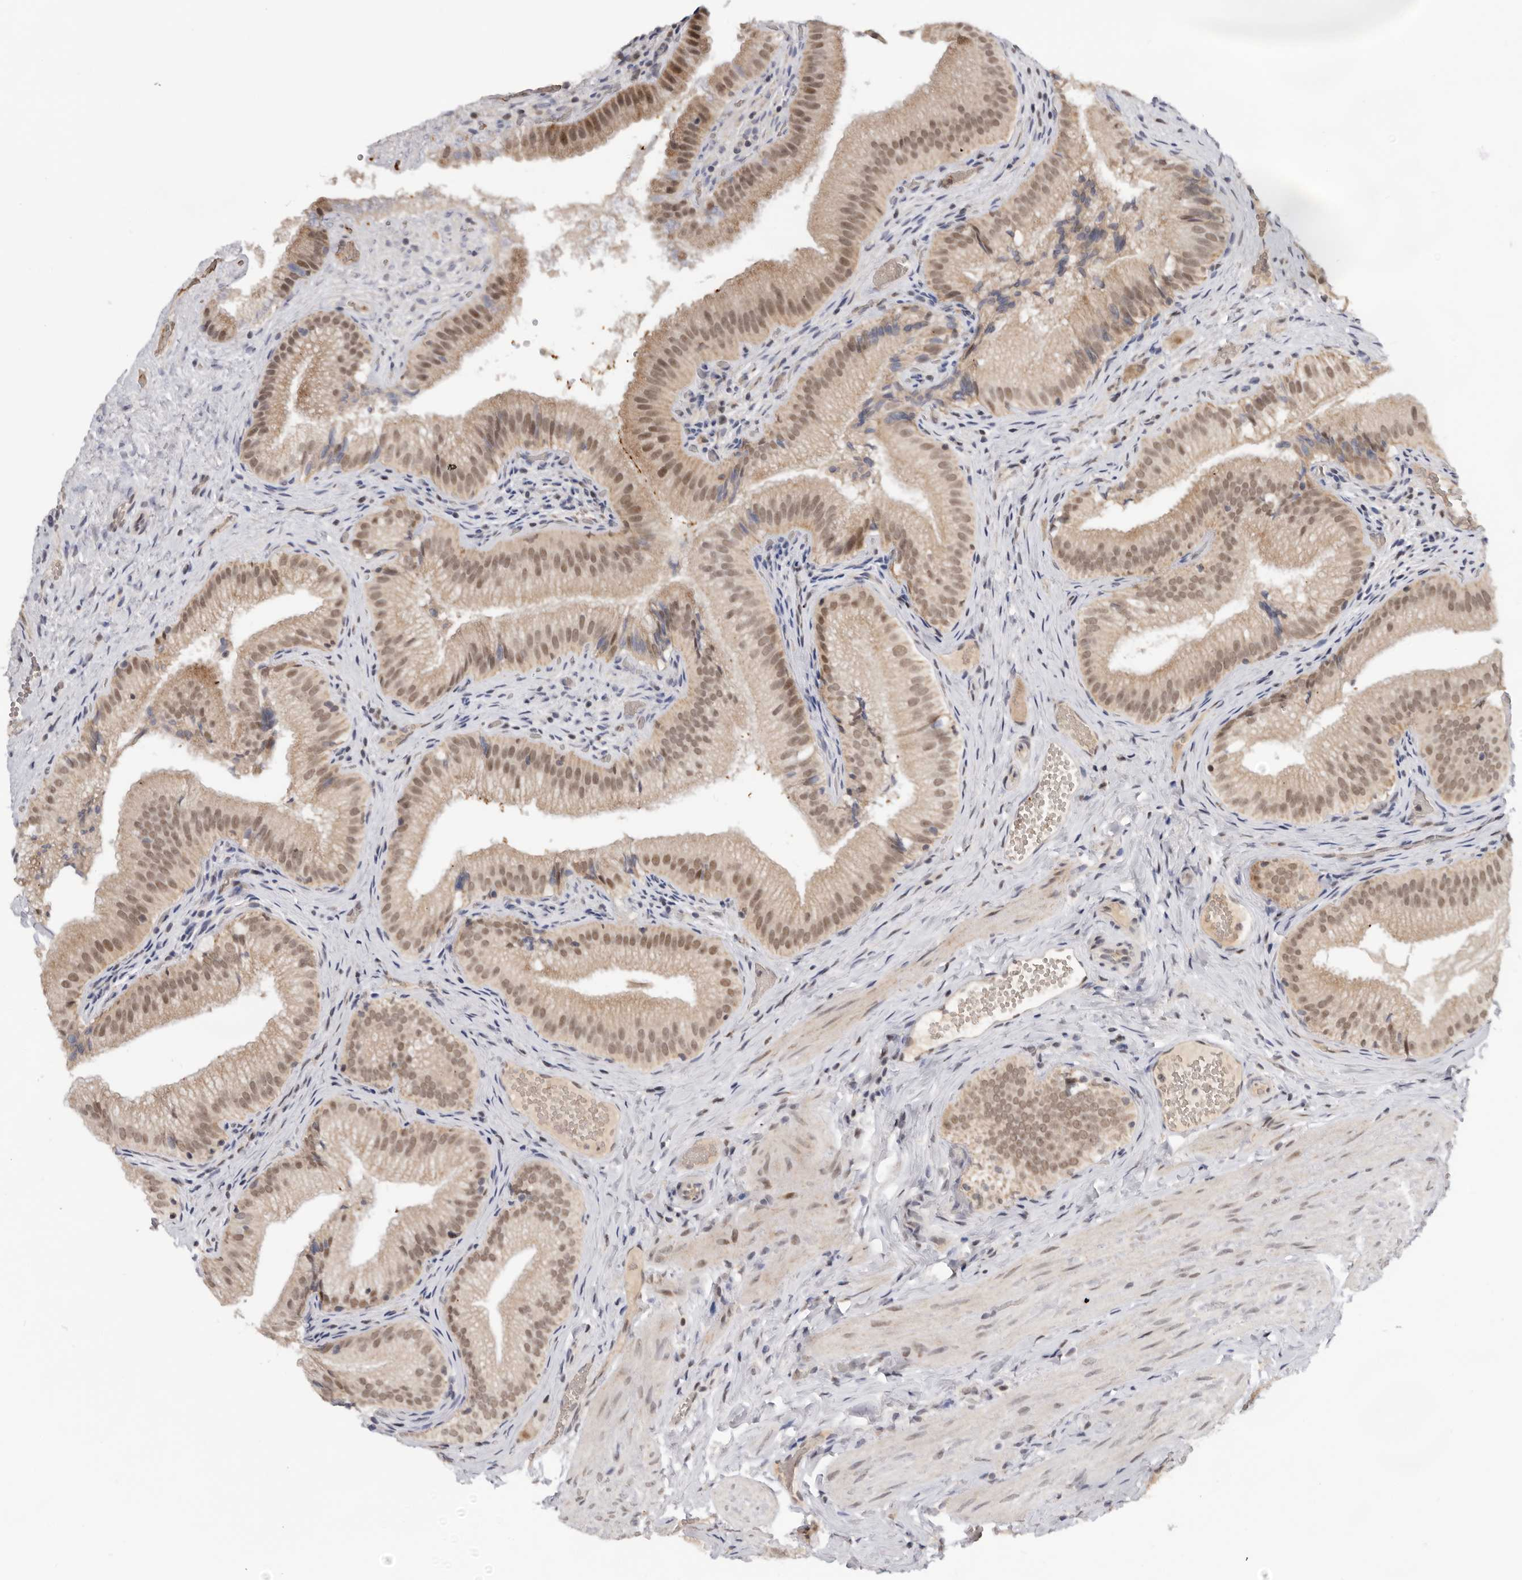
{"staining": {"intensity": "moderate", "quantity": ">75%", "location": "nuclear"}, "tissue": "gallbladder", "cell_type": "Glandular cells", "image_type": "normal", "snomed": [{"axis": "morphology", "description": "Normal tissue, NOS"}, {"axis": "topography", "description": "Gallbladder"}], "caption": "A medium amount of moderate nuclear expression is present in about >75% of glandular cells in normal gallbladder.", "gene": "BRCA2", "patient": {"sex": "female", "age": 30}}